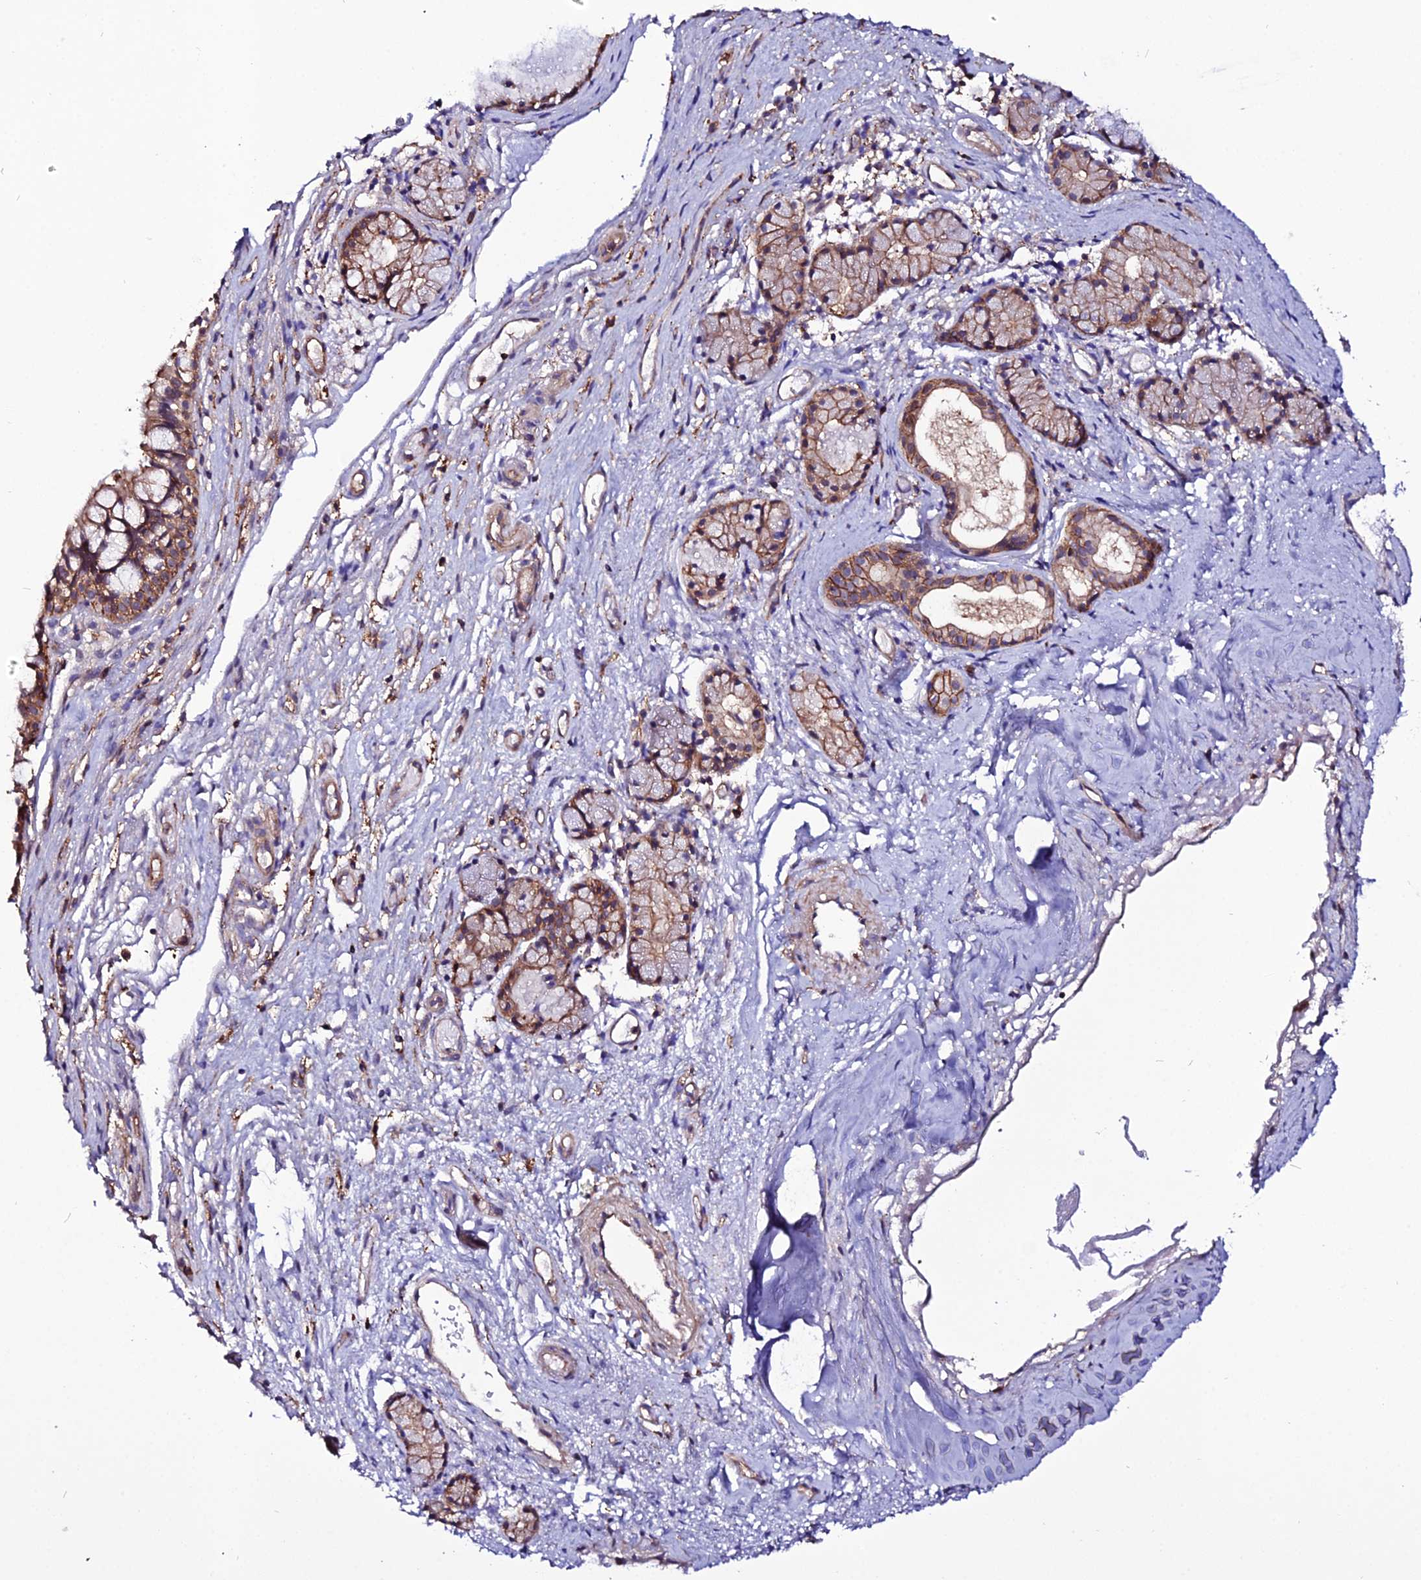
{"staining": {"intensity": "moderate", "quantity": ">75%", "location": "cytoplasmic/membranous"}, "tissue": "nasopharynx", "cell_type": "Respiratory epithelial cells", "image_type": "normal", "snomed": [{"axis": "morphology", "description": "Normal tissue, NOS"}, {"axis": "topography", "description": "Nasopharynx"}], "caption": "Moderate cytoplasmic/membranous staining for a protein is appreciated in approximately >75% of respiratory epithelial cells of normal nasopharynx using immunohistochemistry.", "gene": "USP17L10", "patient": {"sex": "male", "age": 82}}